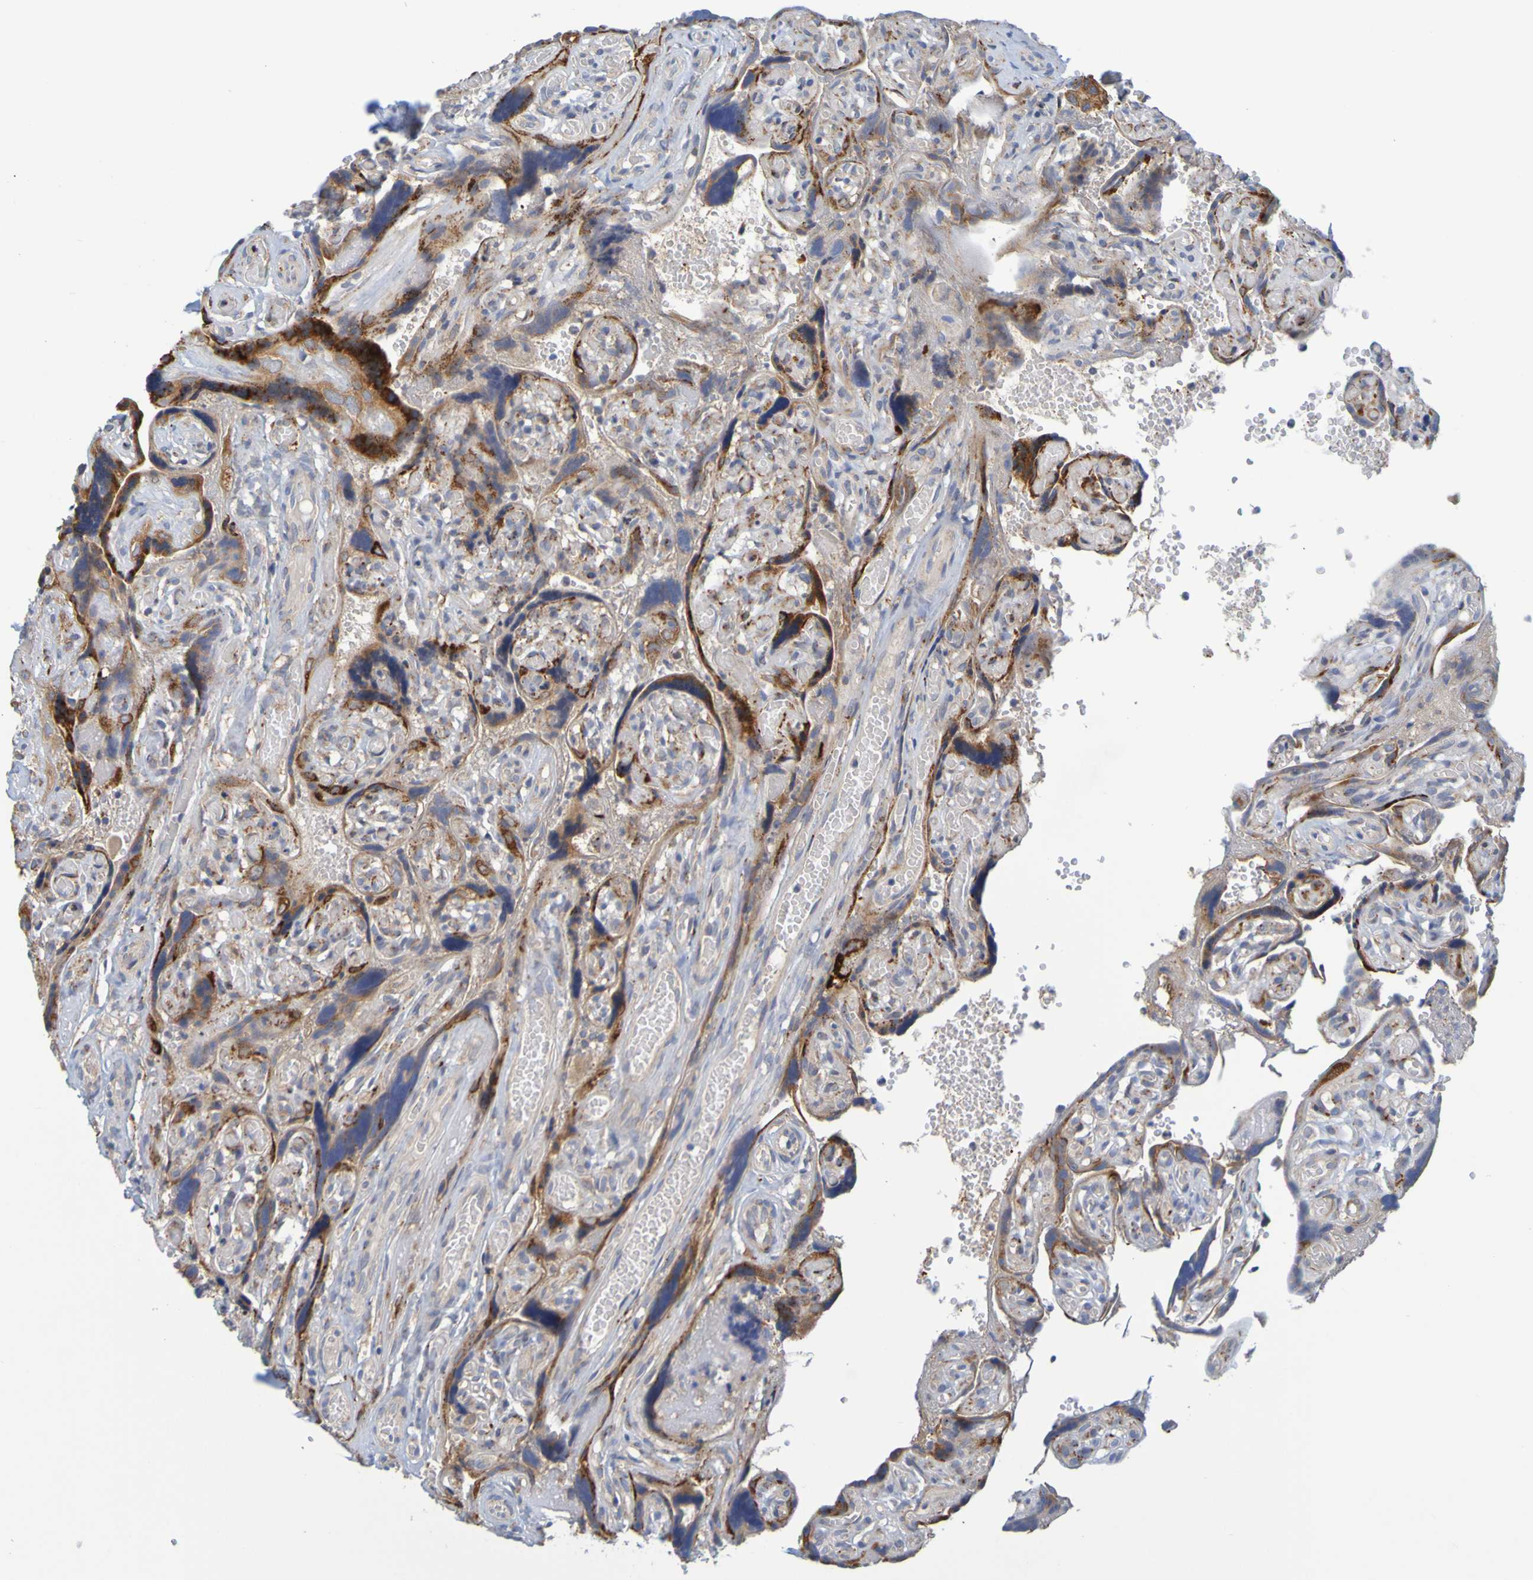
{"staining": {"intensity": "strong", "quantity": ">75%", "location": "cytoplasmic/membranous"}, "tissue": "placenta", "cell_type": "Decidual cells", "image_type": "normal", "snomed": [{"axis": "morphology", "description": "Normal tissue, NOS"}, {"axis": "topography", "description": "Placenta"}], "caption": "Protein staining of normal placenta displays strong cytoplasmic/membranous staining in approximately >75% of decidual cells. The staining was performed using DAB (3,3'-diaminobenzidine), with brown indicating positive protein expression. Nuclei are stained blue with hematoxylin.", "gene": "SIL1", "patient": {"sex": "female", "age": 30}}